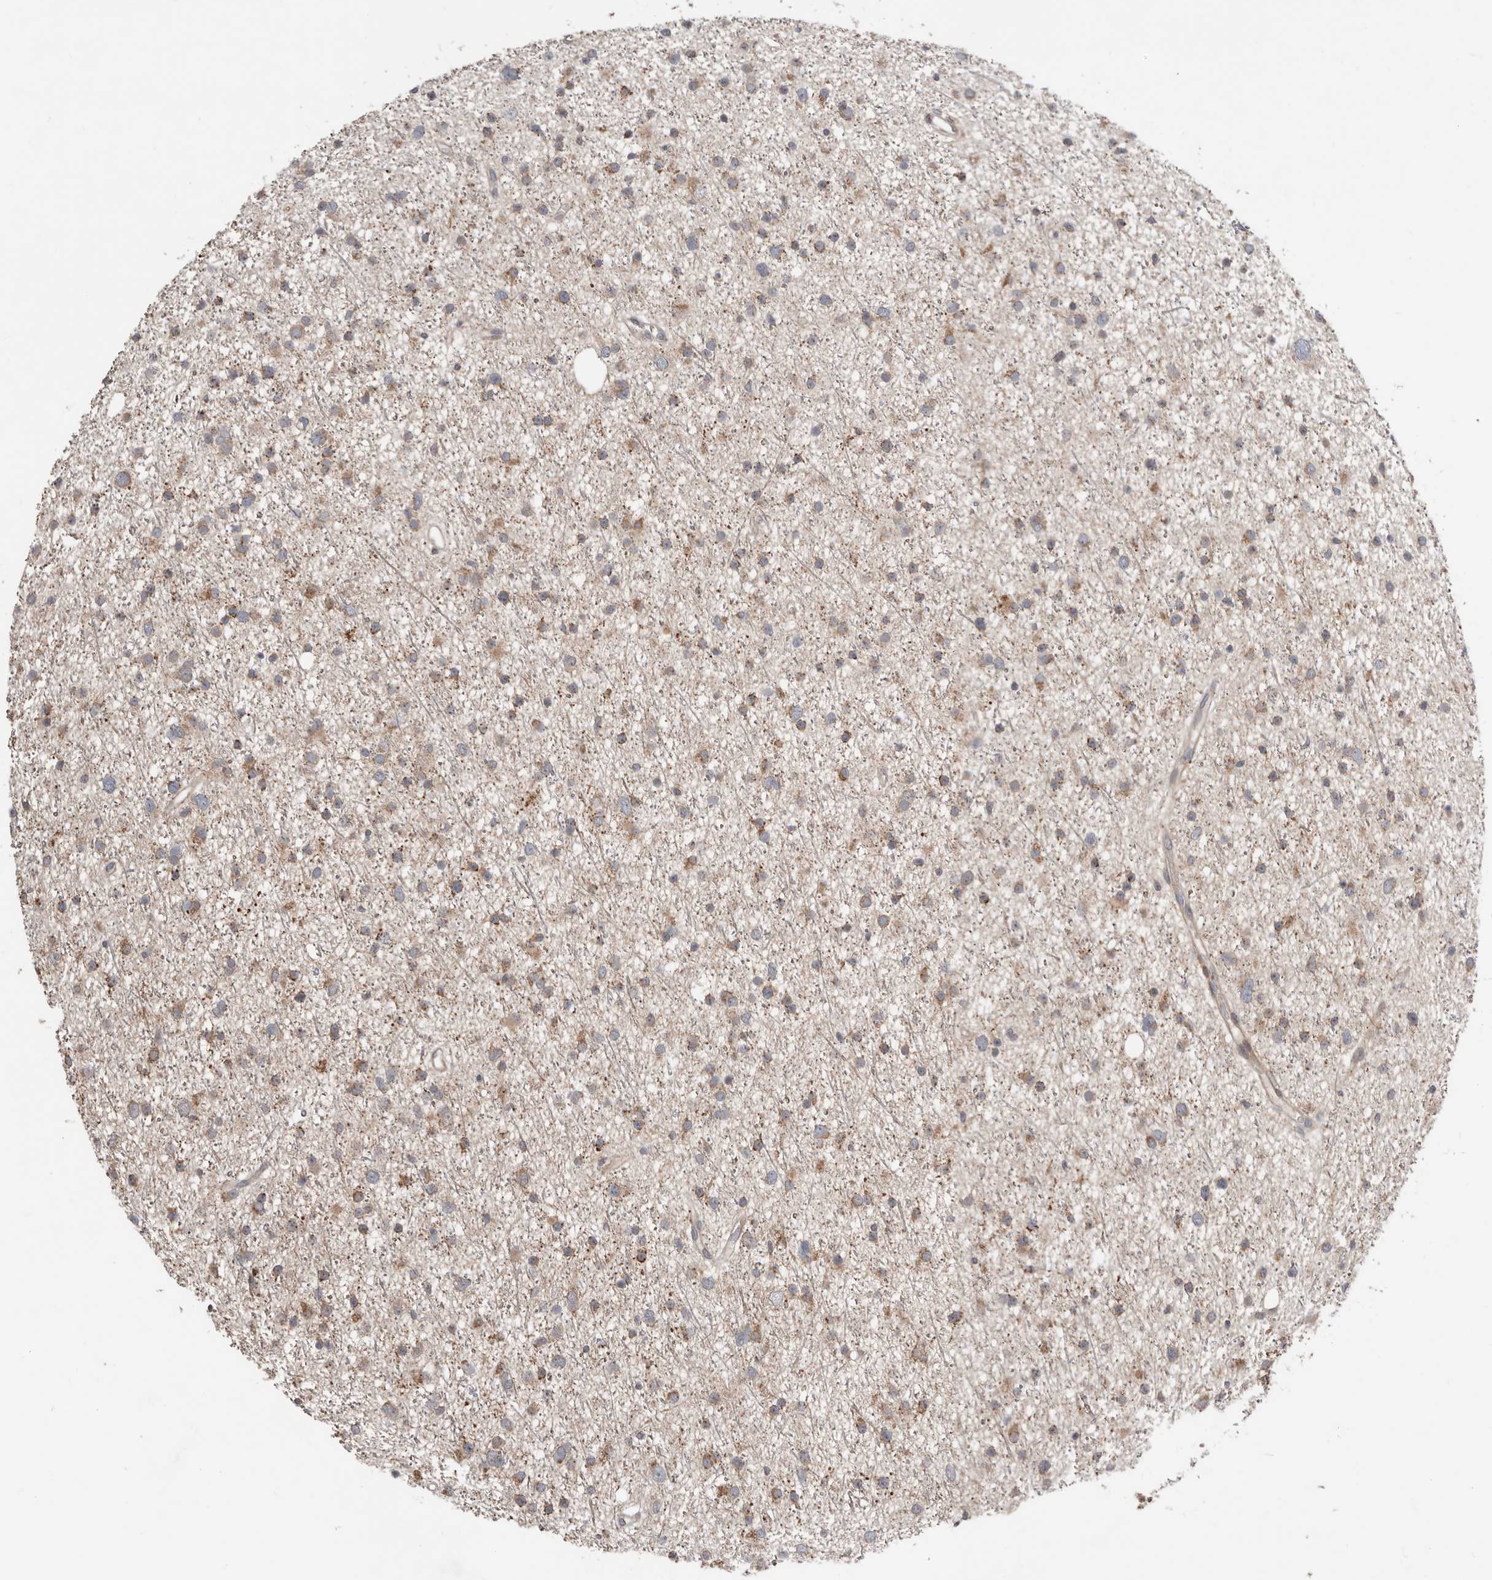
{"staining": {"intensity": "moderate", "quantity": ">75%", "location": "cytoplasmic/membranous"}, "tissue": "glioma", "cell_type": "Tumor cells", "image_type": "cancer", "snomed": [{"axis": "morphology", "description": "Glioma, malignant, Low grade"}, {"axis": "topography", "description": "Cerebral cortex"}], "caption": "High-magnification brightfield microscopy of glioma stained with DAB (brown) and counterstained with hematoxylin (blue). tumor cells exhibit moderate cytoplasmic/membranous staining is identified in approximately>75% of cells.", "gene": "SMYD4", "patient": {"sex": "female", "age": 39}}